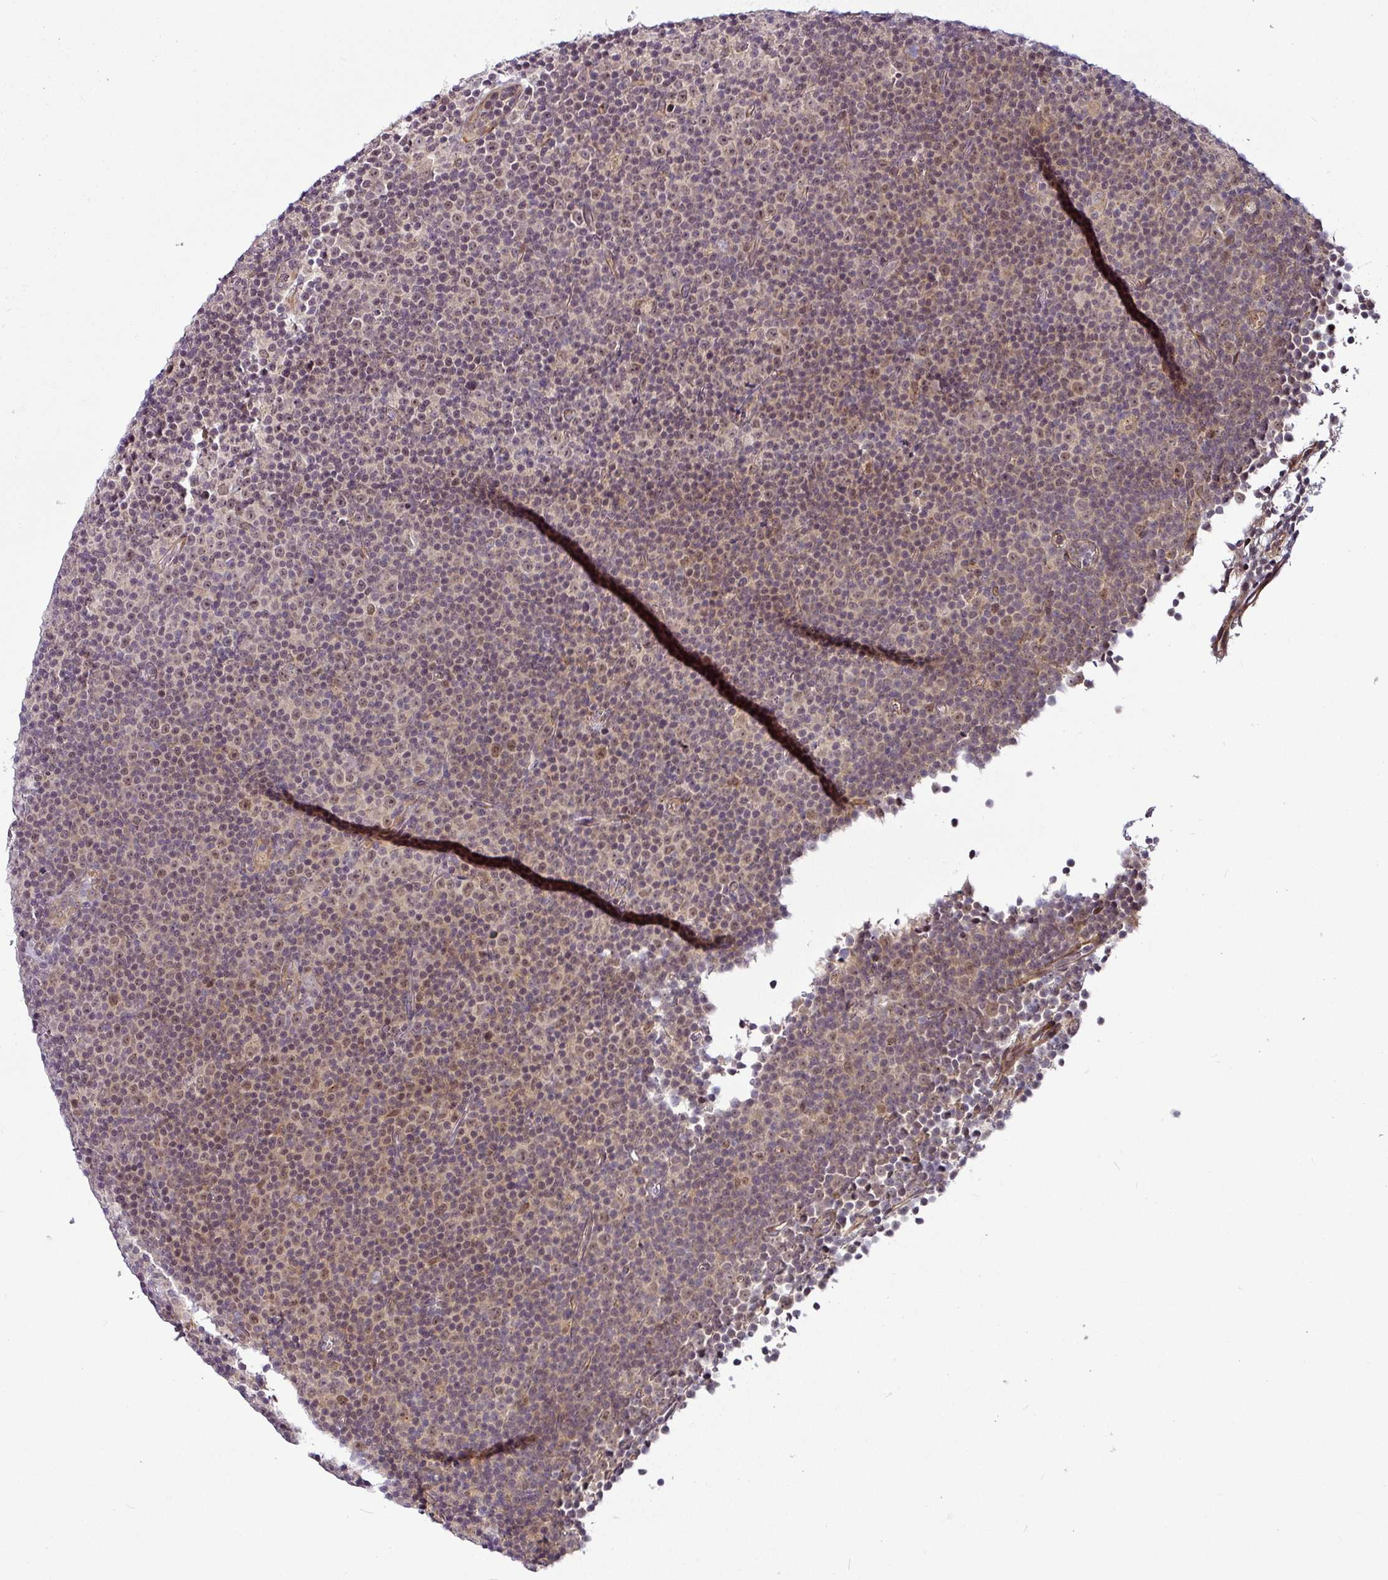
{"staining": {"intensity": "weak", "quantity": "25%-75%", "location": "nuclear"}, "tissue": "lymphoma", "cell_type": "Tumor cells", "image_type": "cancer", "snomed": [{"axis": "morphology", "description": "Malignant lymphoma, non-Hodgkin's type, Low grade"}, {"axis": "topography", "description": "Lymph node"}], "caption": "Immunohistochemistry (DAB) staining of lymphoma demonstrates weak nuclear protein positivity in about 25%-75% of tumor cells.", "gene": "DCAF13", "patient": {"sex": "female", "age": 67}}